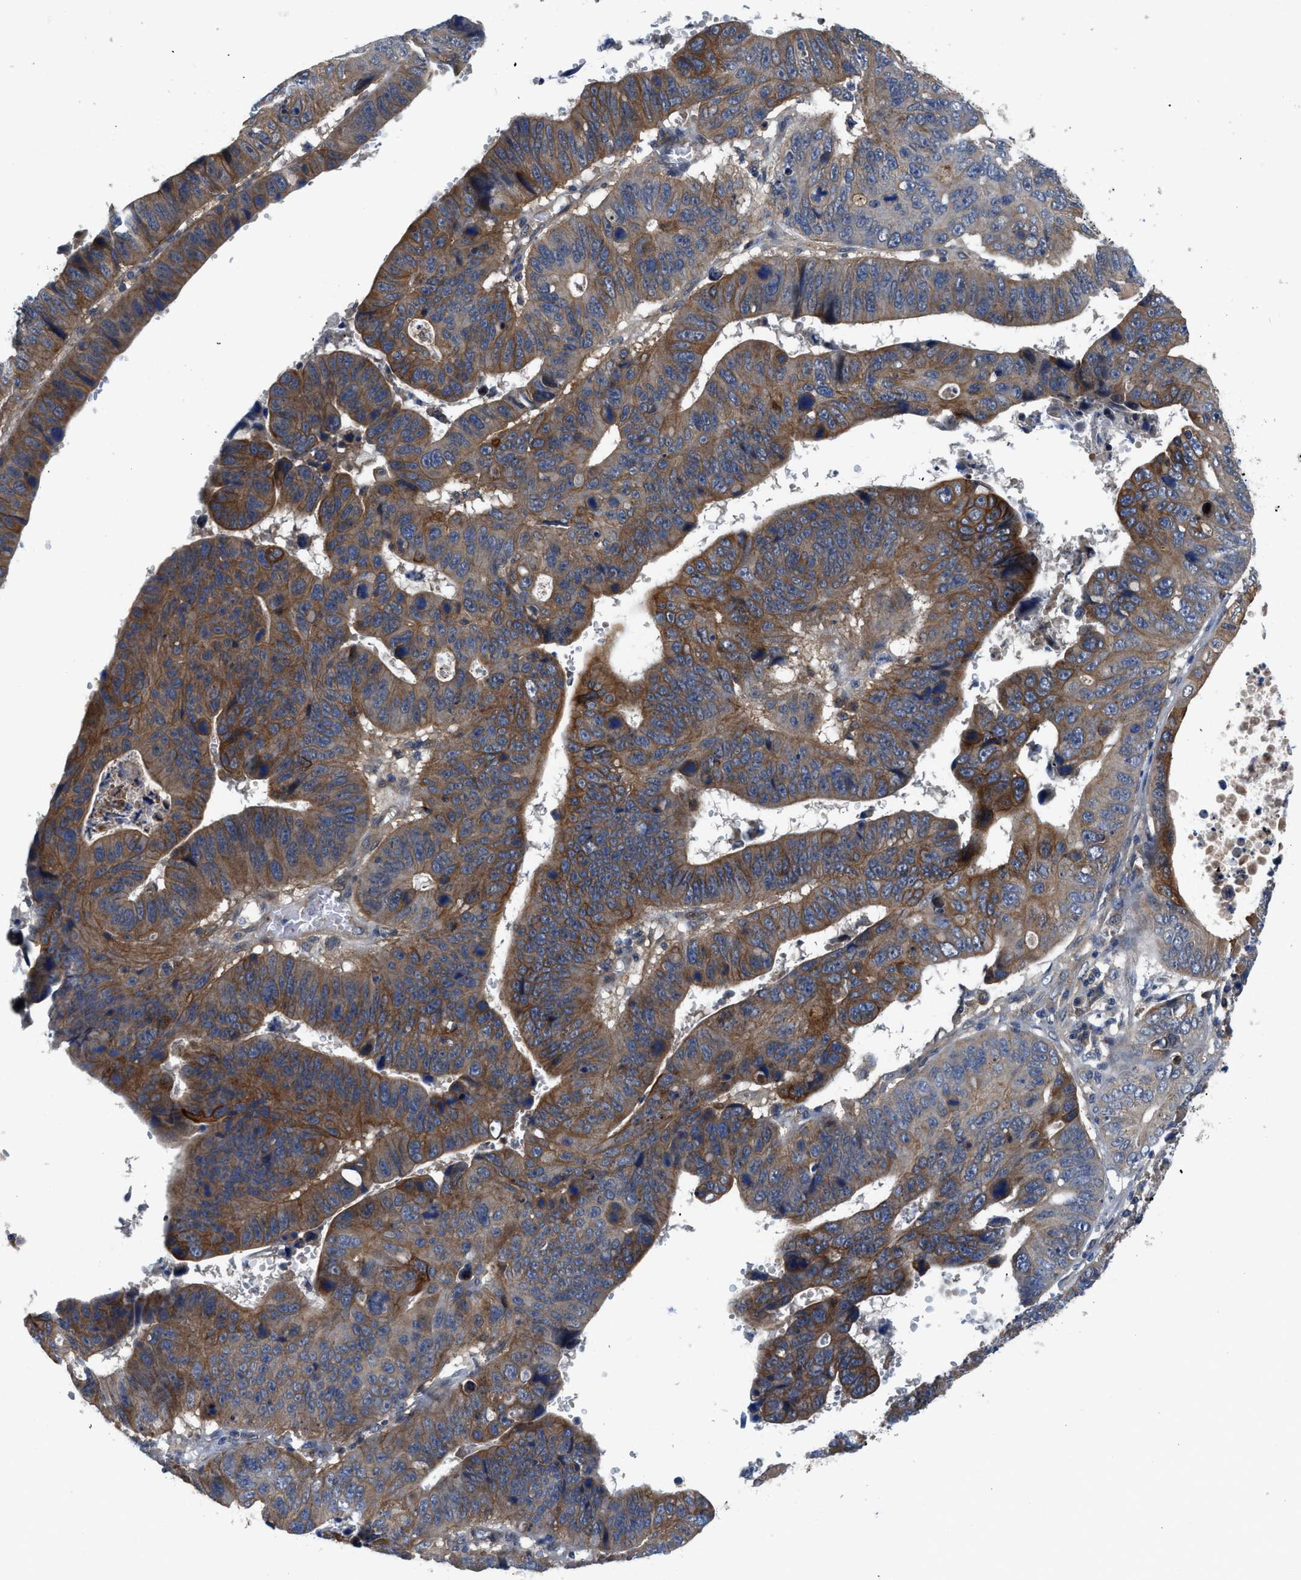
{"staining": {"intensity": "moderate", "quantity": ">75%", "location": "cytoplasmic/membranous"}, "tissue": "stomach cancer", "cell_type": "Tumor cells", "image_type": "cancer", "snomed": [{"axis": "morphology", "description": "Adenocarcinoma, NOS"}, {"axis": "topography", "description": "Stomach"}], "caption": "Stomach adenocarcinoma was stained to show a protein in brown. There is medium levels of moderate cytoplasmic/membranous staining in about >75% of tumor cells. (DAB IHC, brown staining for protein, blue staining for nuclei).", "gene": "PANX1", "patient": {"sex": "male", "age": 59}}